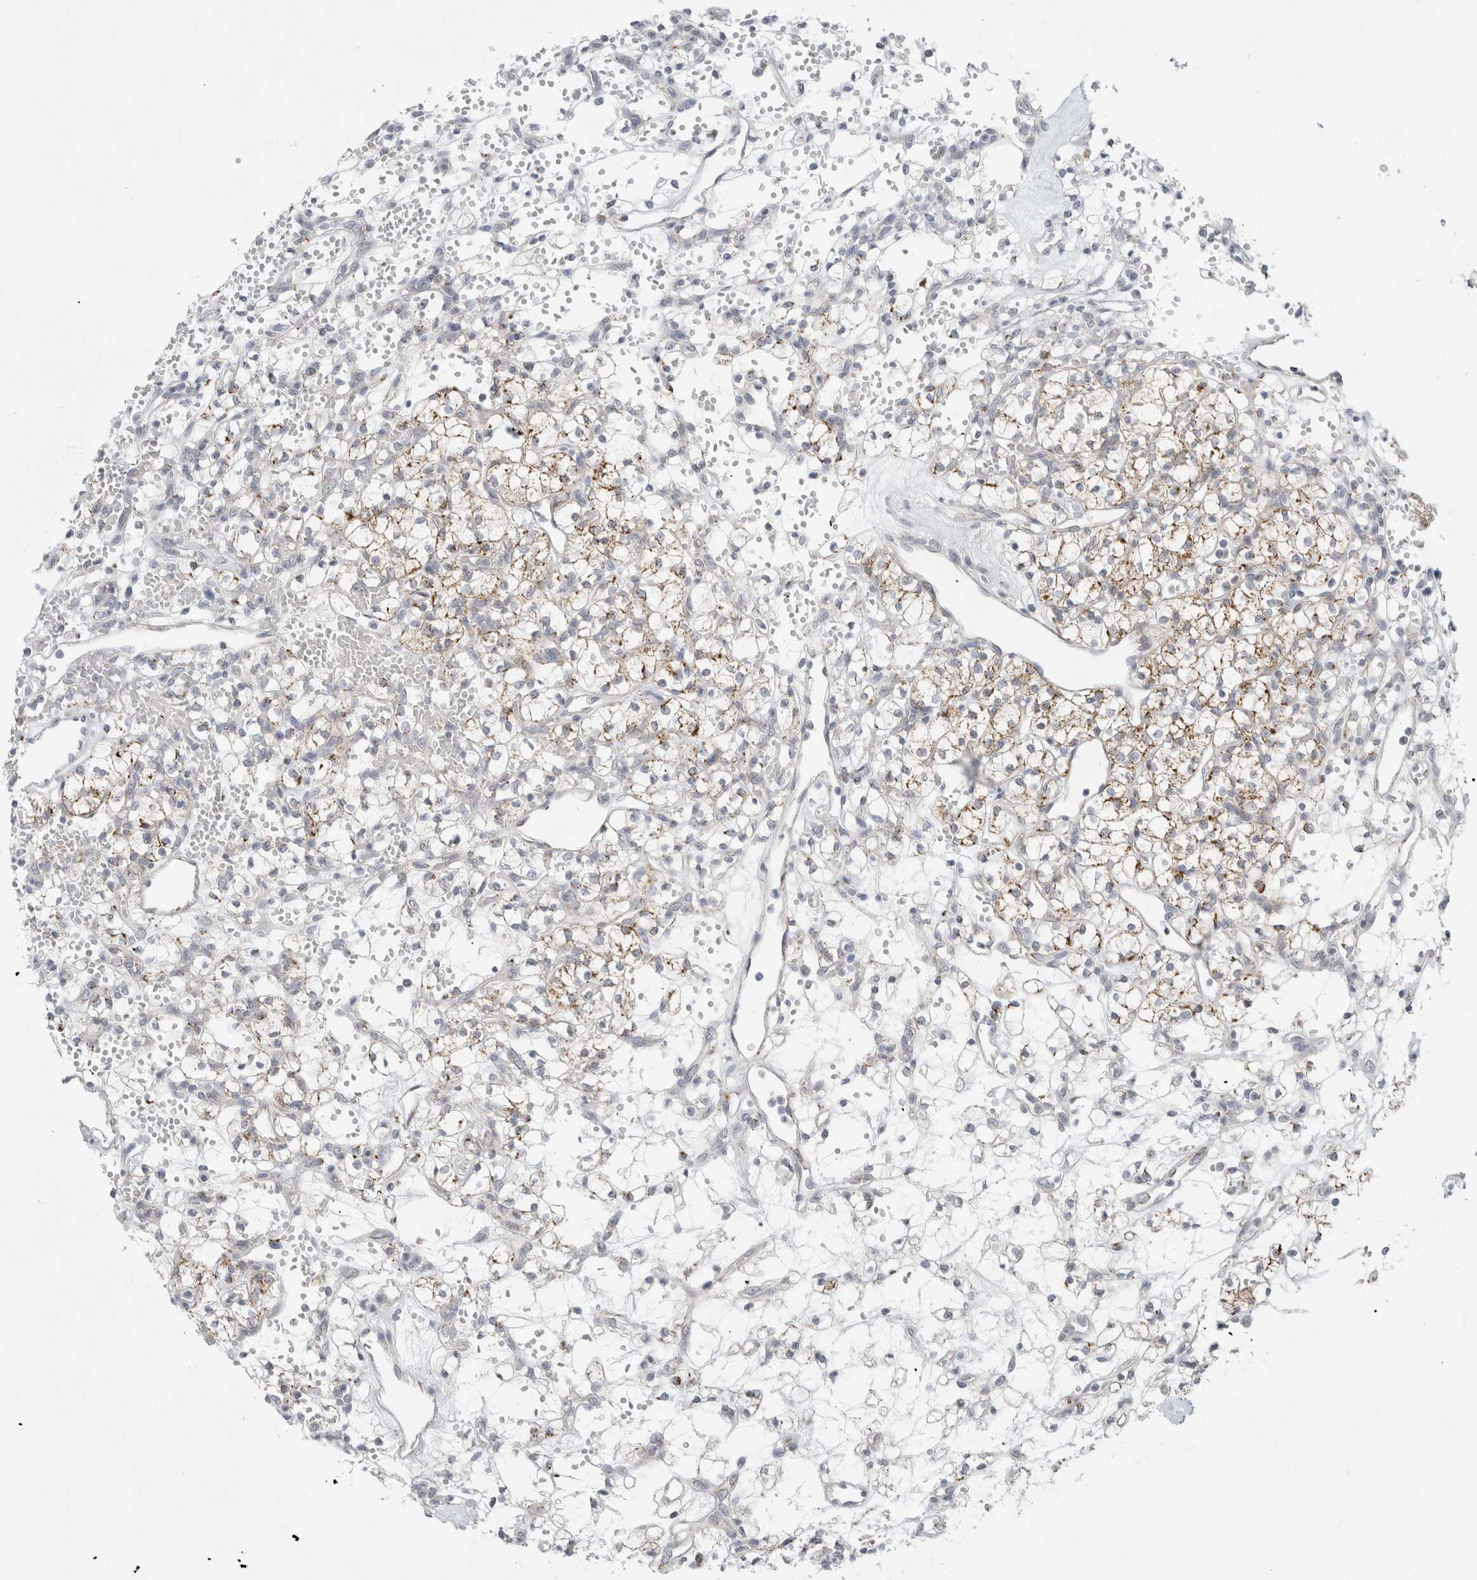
{"staining": {"intensity": "moderate", "quantity": "25%-75%", "location": "cytoplasmic/membranous"}, "tissue": "renal cancer", "cell_type": "Tumor cells", "image_type": "cancer", "snomed": [{"axis": "morphology", "description": "Adenocarcinoma, NOS"}, {"axis": "topography", "description": "Kidney"}], "caption": "Immunohistochemistry (DAB (3,3'-diaminobenzidine)) staining of human renal cancer (adenocarcinoma) reveals moderate cytoplasmic/membranous protein positivity in approximately 25%-75% of tumor cells. (IHC, brightfield microscopy, high magnification).", "gene": "FAHD1", "patient": {"sex": "female", "age": 60}}